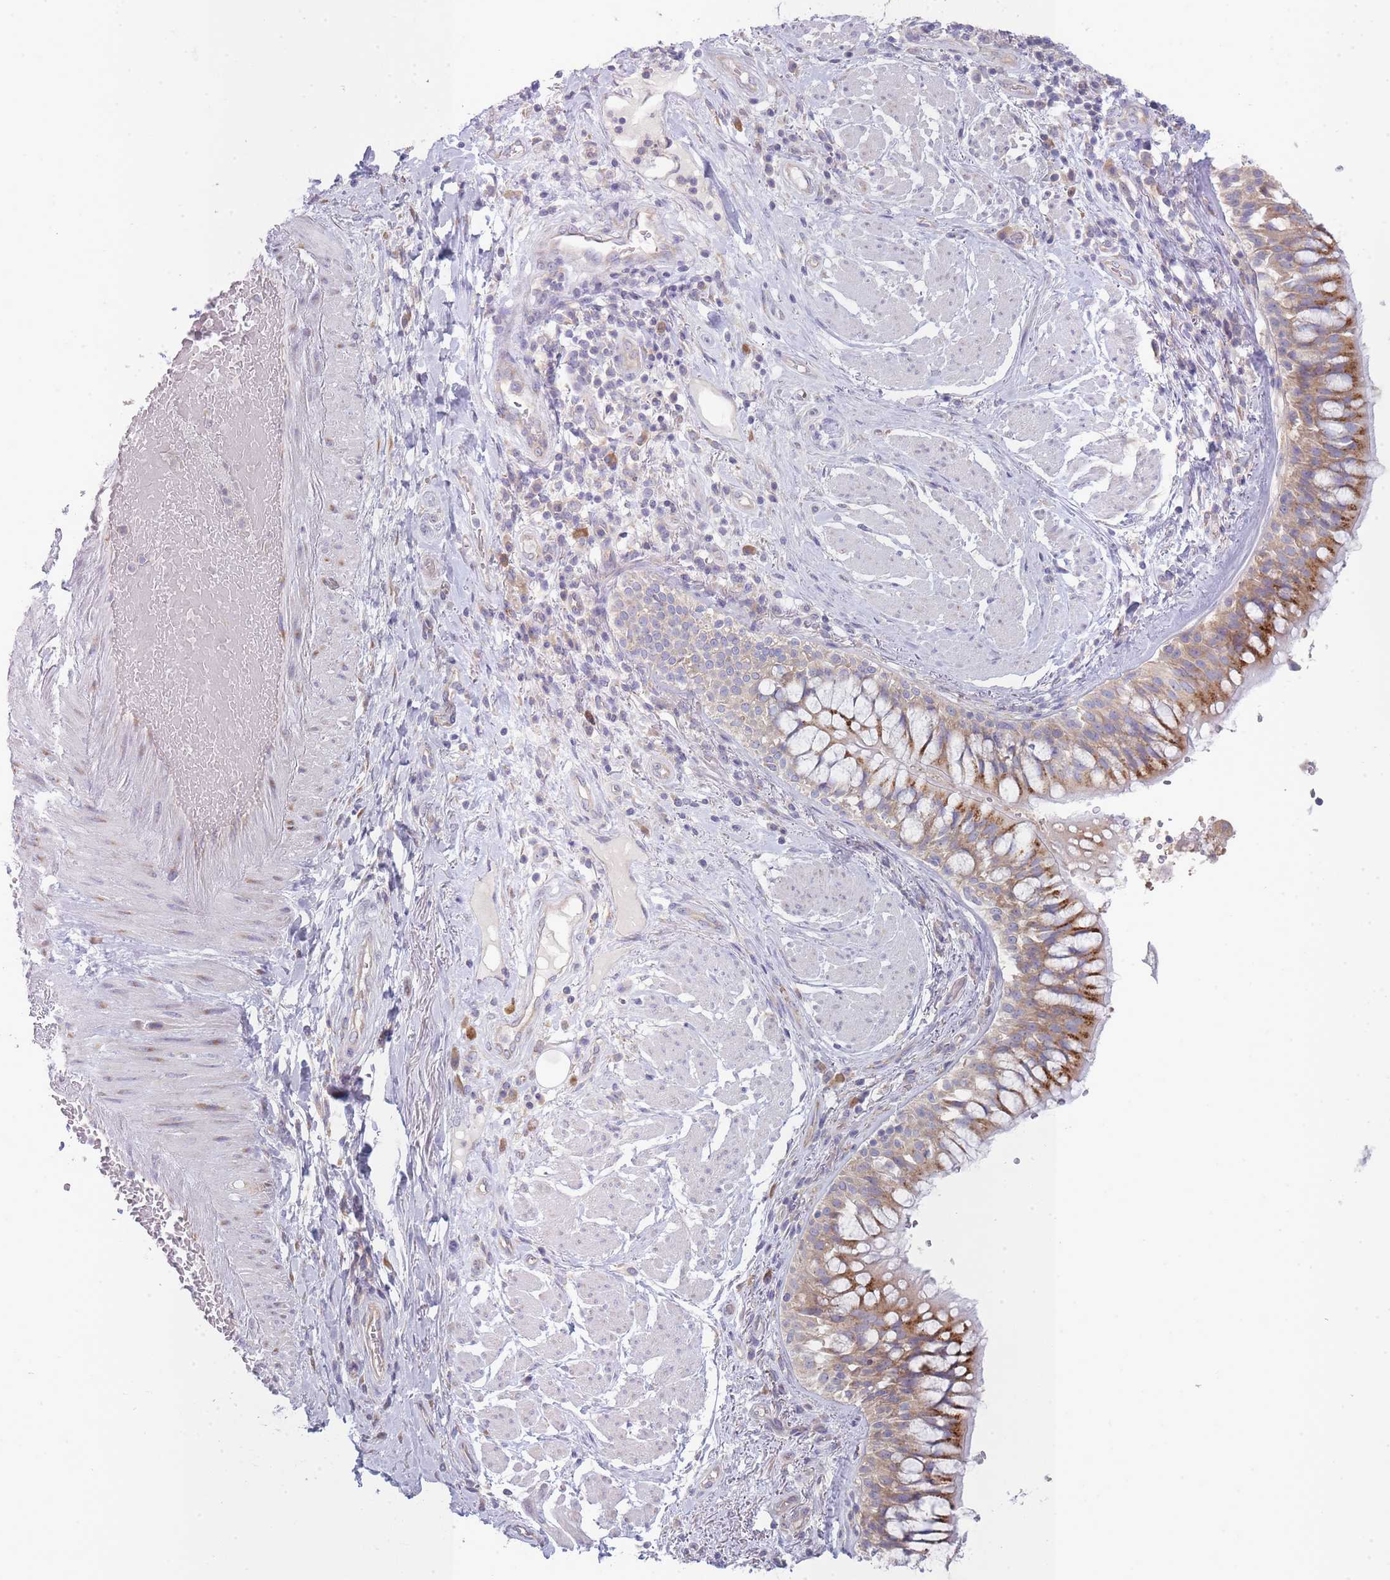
{"staining": {"intensity": "negative", "quantity": "none", "location": "none"}, "tissue": "adipose tissue", "cell_type": "Adipocytes", "image_type": "normal", "snomed": [{"axis": "morphology", "description": "Normal tissue, NOS"}, {"axis": "morphology", "description": "Squamous cell carcinoma, NOS"}, {"axis": "topography", "description": "Bronchus"}, {"axis": "topography", "description": "Lung"}], "caption": "Immunohistochemistry (IHC) histopathology image of benign human adipose tissue stained for a protein (brown), which shows no staining in adipocytes. Brightfield microscopy of immunohistochemistry (IHC) stained with DAB (brown) and hematoxylin (blue), captured at high magnification.", "gene": "OR5L1", "patient": {"sex": "male", "age": 64}}